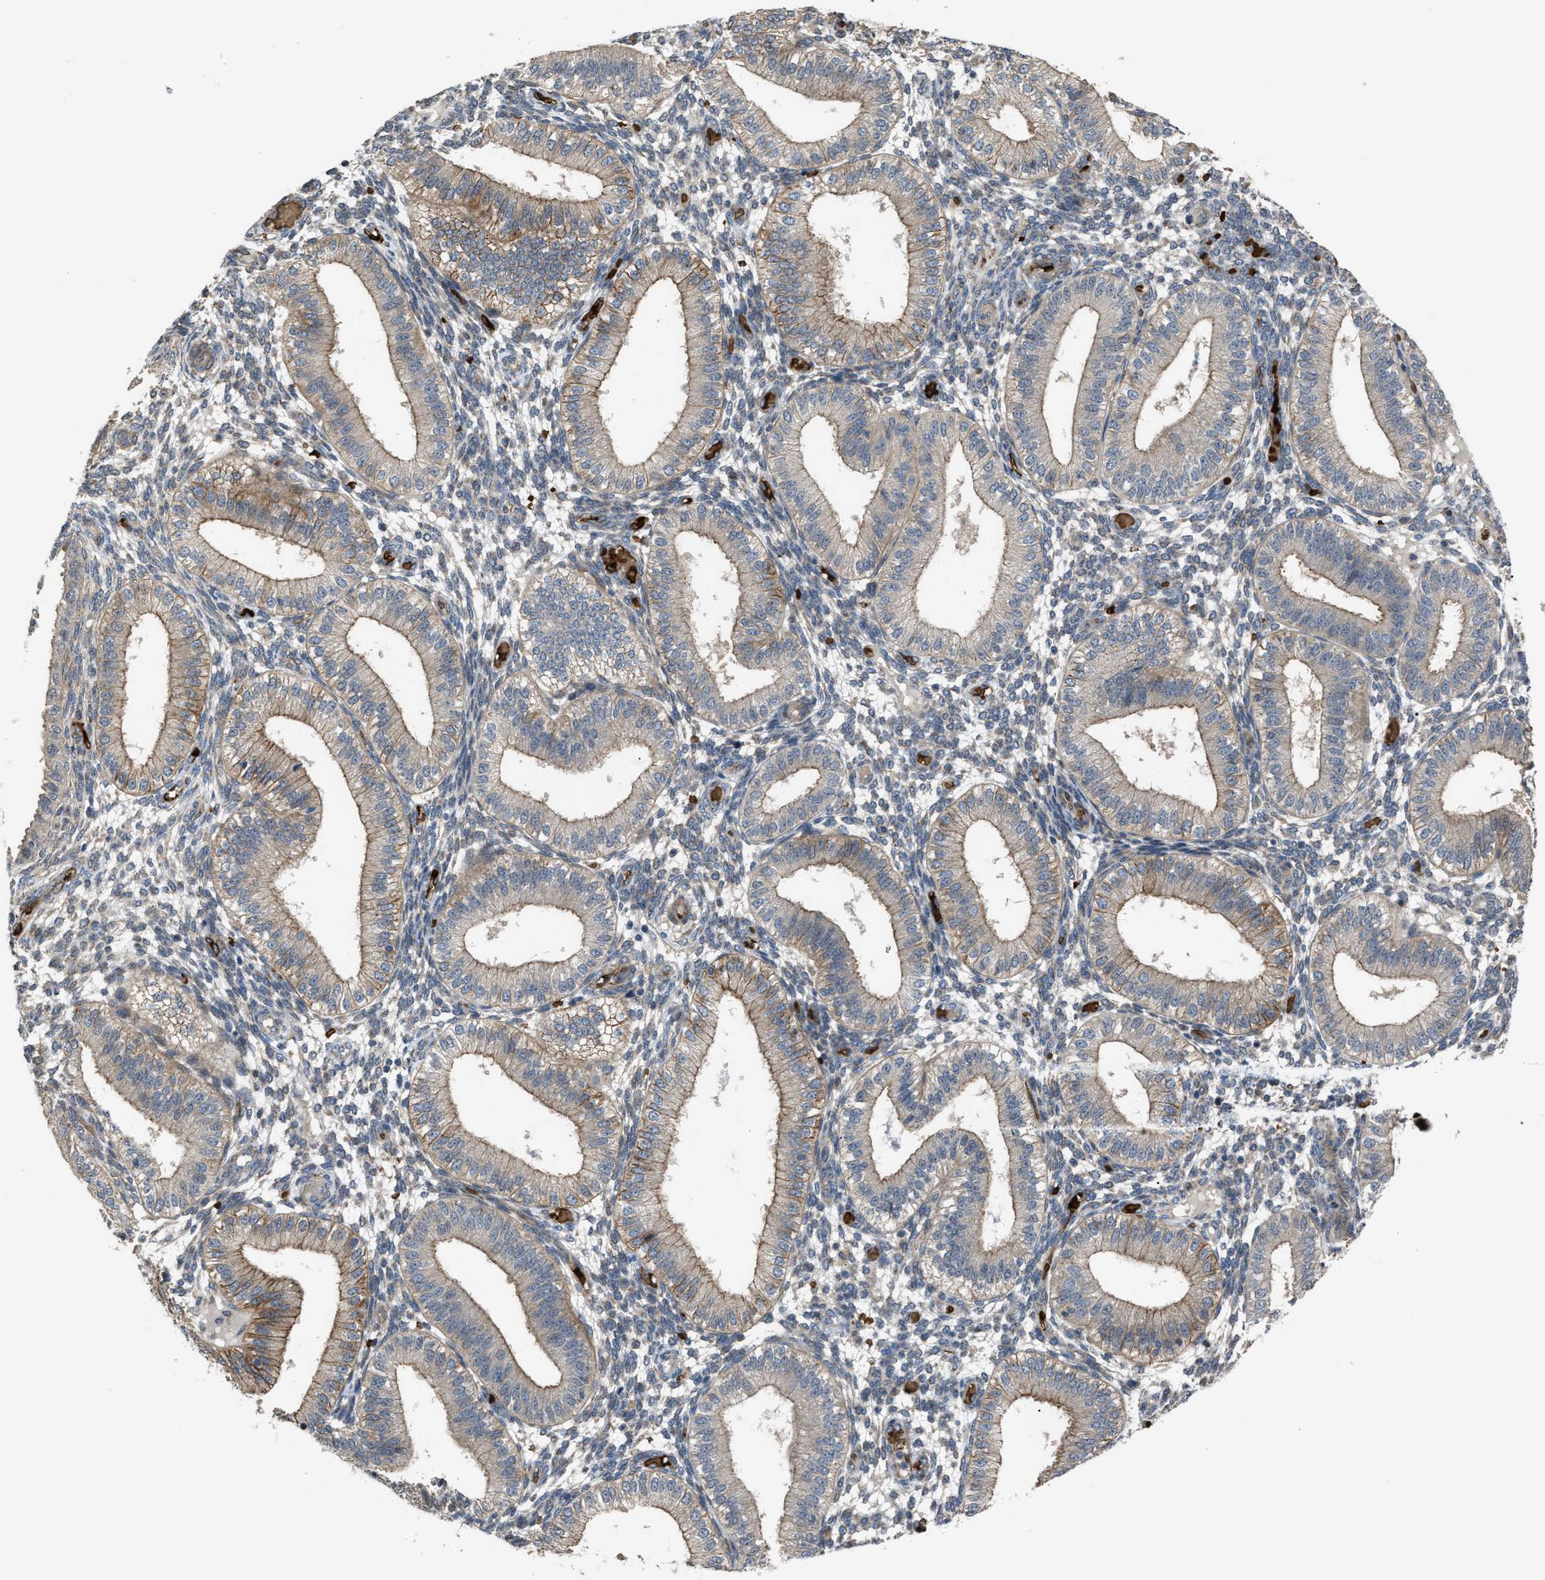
{"staining": {"intensity": "moderate", "quantity": "25%-75%", "location": "cytoplasmic/membranous"}, "tissue": "endometrium", "cell_type": "Cells in endometrial stroma", "image_type": "normal", "snomed": [{"axis": "morphology", "description": "Normal tissue, NOS"}, {"axis": "topography", "description": "Endometrium"}], "caption": "A brown stain labels moderate cytoplasmic/membranous positivity of a protein in cells in endometrial stroma of normal endometrium. Using DAB (3,3'-diaminobenzidine) (brown) and hematoxylin (blue) stains, captured at high magnification using brightfield microscopy.", "gene": "SELENOM", "patient": {"sex": "female", "age": 39}}